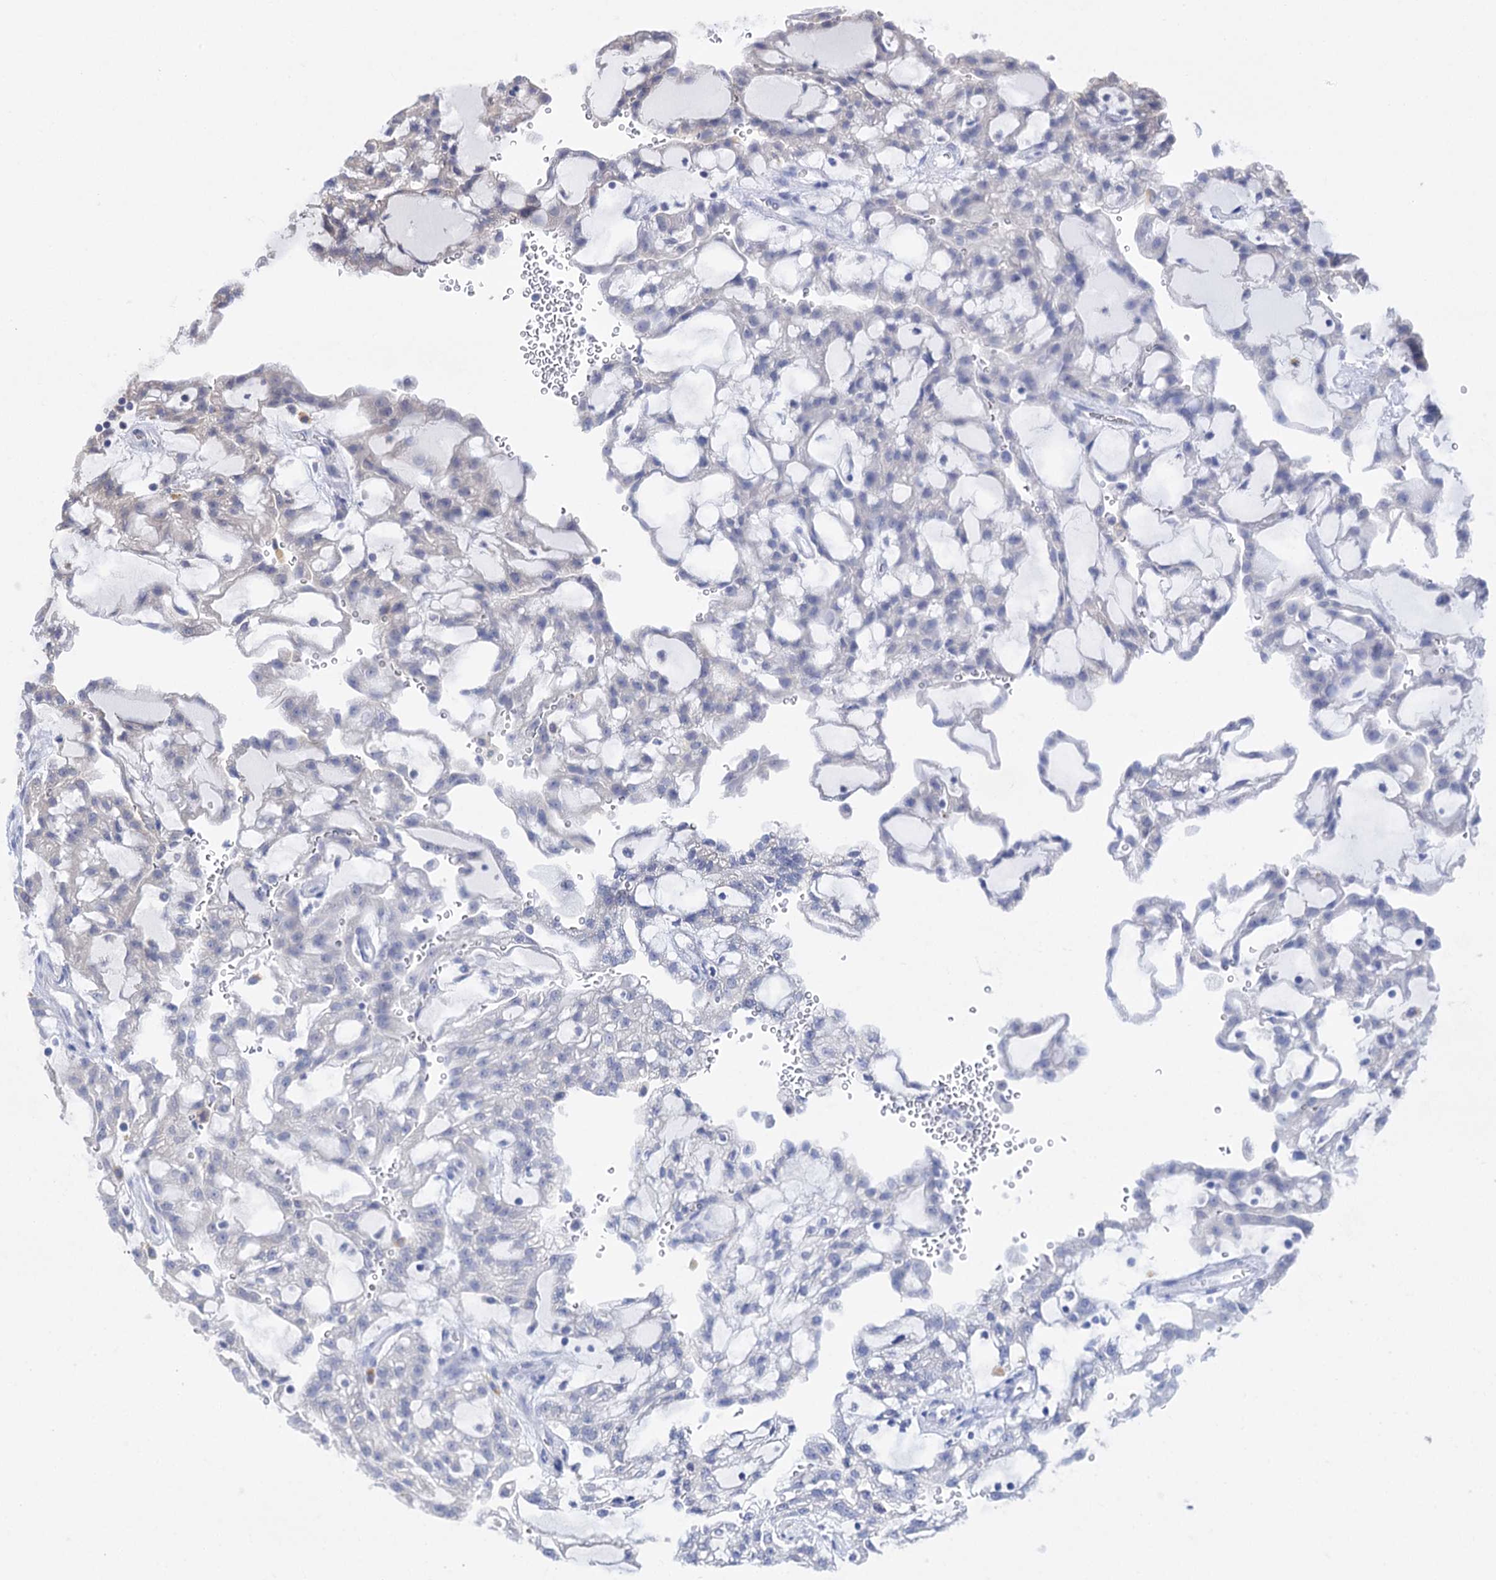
{"staining": {"intensity": "negative", "quantity": "none", "location": "none"}, "tissue": "renal cancer", "cell_type": "Tumor cells", "image_type": "cancer", "snomed": [{"axis": "morphology", "description": "Adenocarcinoma, NOS"}, {"axis": "topography", "description": "Kidney"}], "caption": "High magnification brightfield microscopy of renal cancer (adenocarcinoma) stained with DAB (3,3'-diaminobenzidine) (brown) and counterstained with hematoxylin (blue): tumor cells show no significant positivity.", "gene": "FBXW8", "patient": {"sex": "male", "age": 63}}